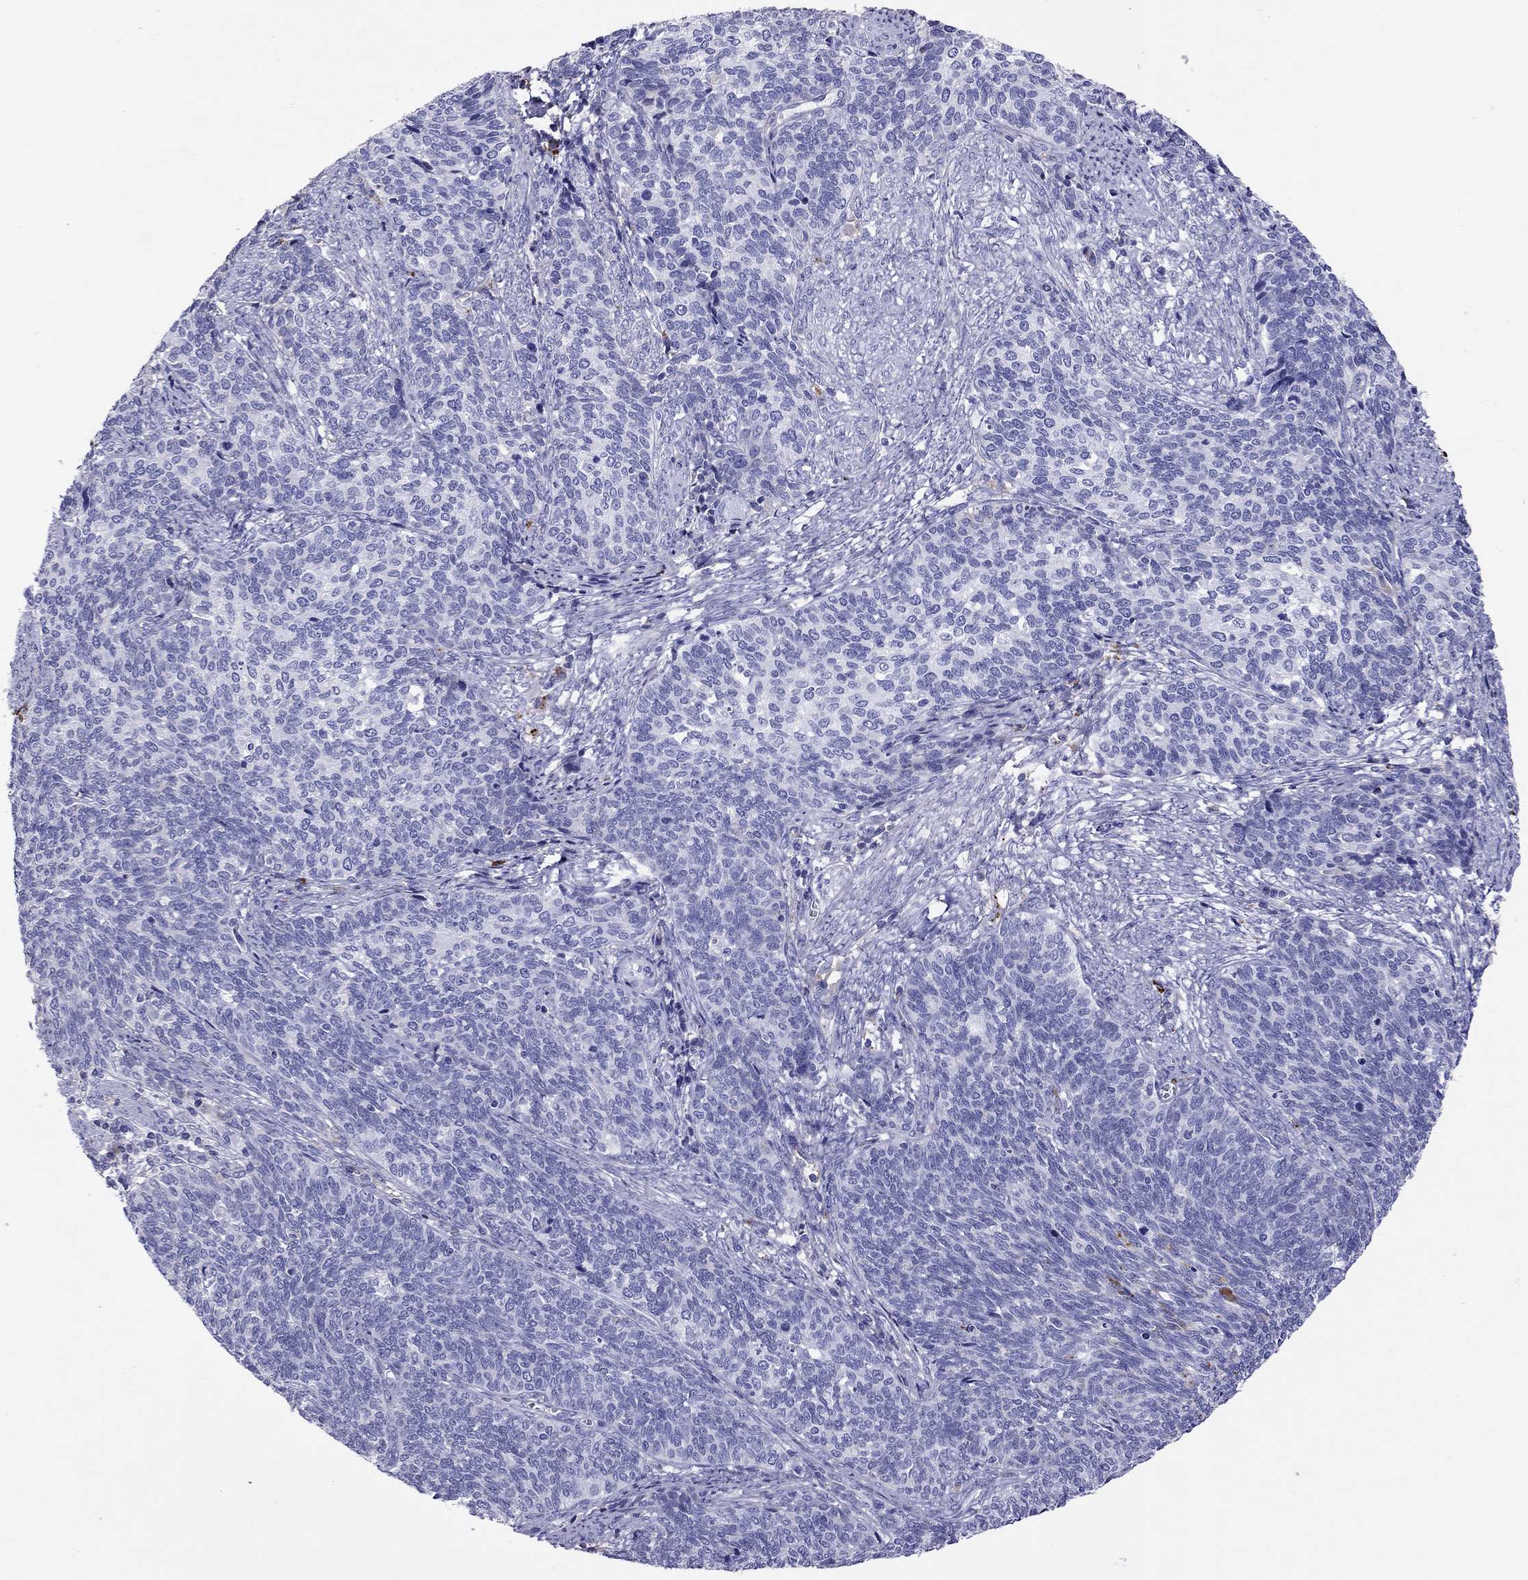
{"staining": {"intensity": "negative", "quantity": "none", "location": "none"}, "tissue": "cervical cancer", "cell_type": "Tumor cells", "image_type": "cancer", "snomed": [{"axis": "morphology", "description": "Squamous cell carcinoma, NOS"}, {"axis": "topography", "description": "Cervix"}], "caption": "Tumor cells show no significant positivity in cervical squamous cell carcinoma.", "gene": "SERPINA3", "patient": {"sex": "female", "age": 39}}